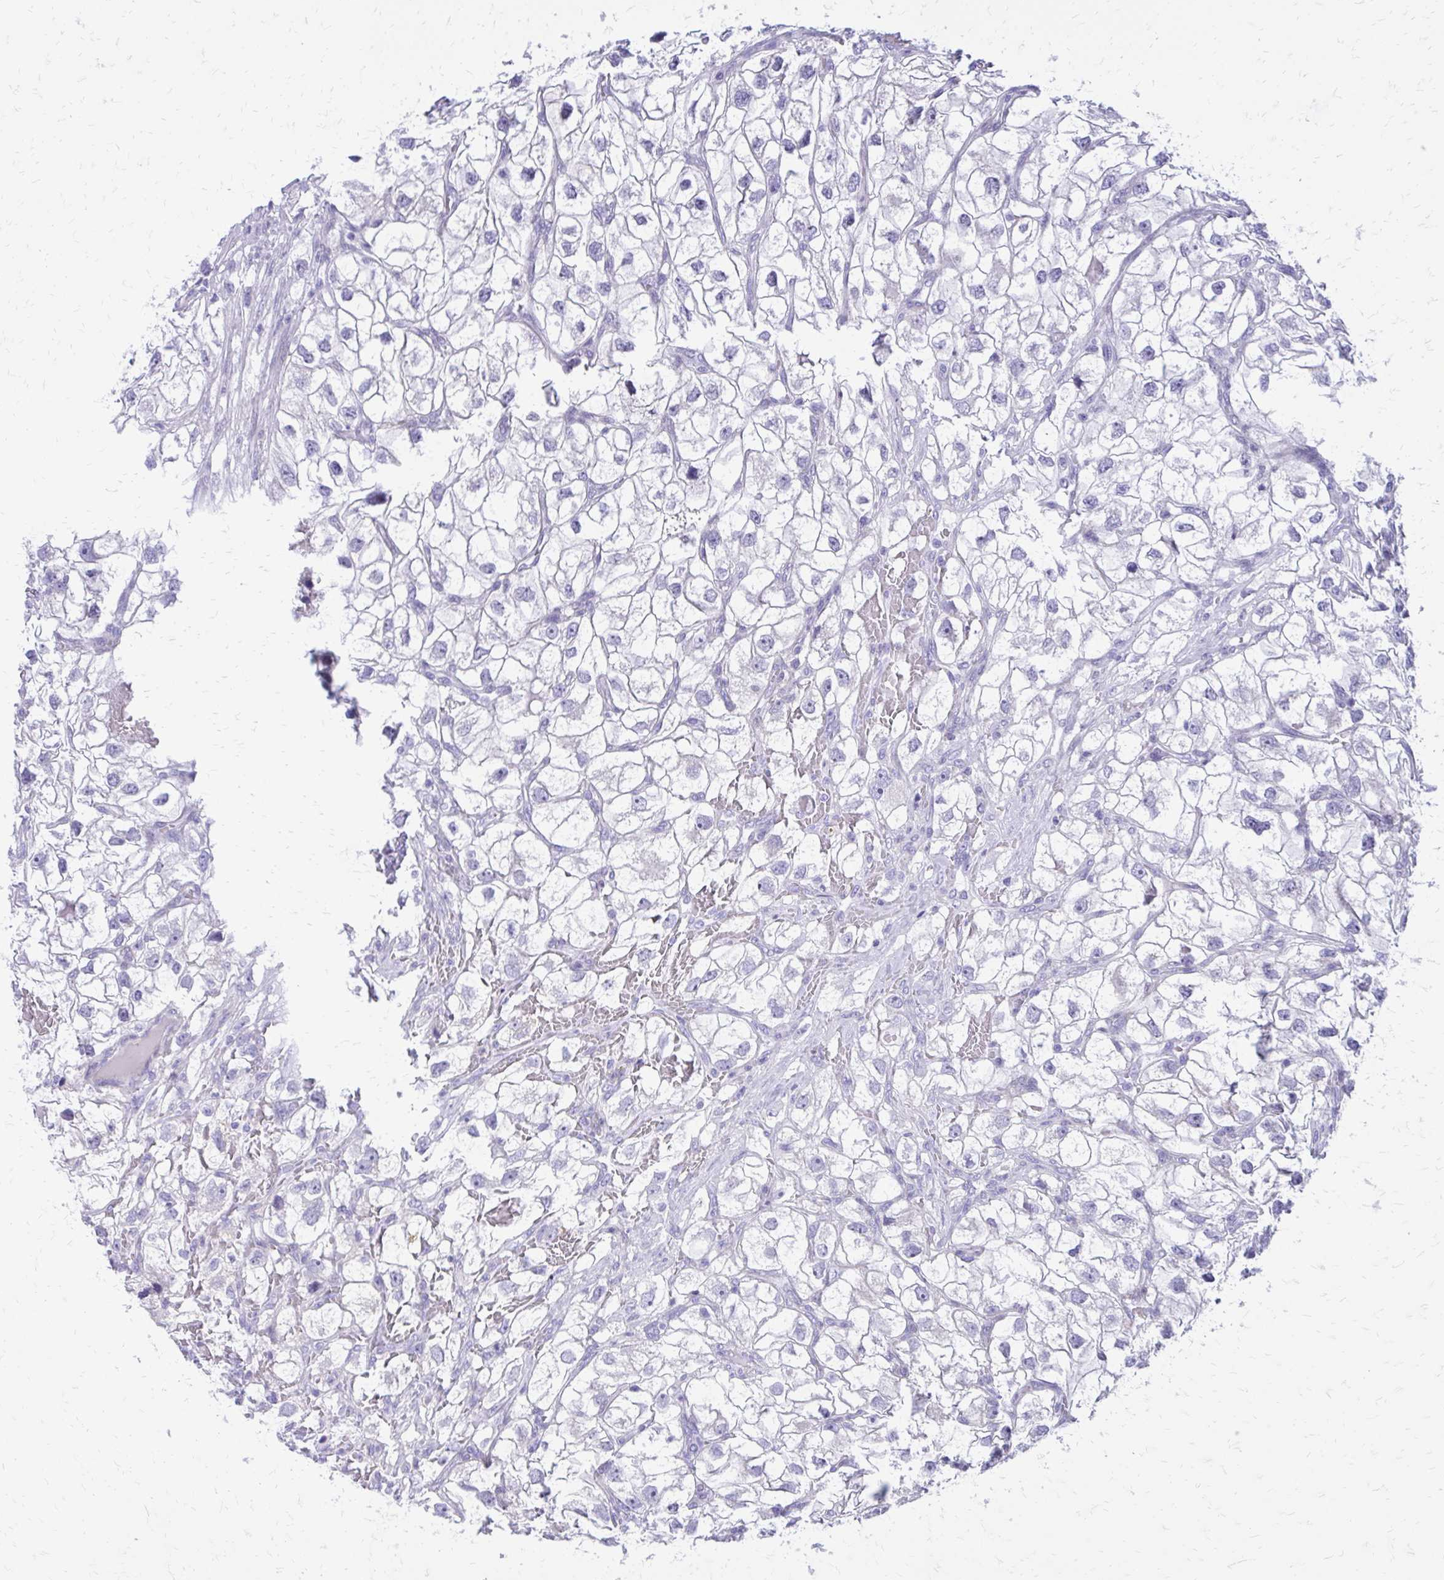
{"staining": {"intensity": "negative", "quantity": "none", "location": "none"}, "tissue": "renal cancer", "cell_type": "Tumor cells", "image_type": "cancer", "snomed": [{"axis": "morphology", "description": "Adenocarcinoma, NOS"}, {"axis": "topography", "description": "Kidney"}], "caption": "Immunohistochemistry (IHC) image of neoplastic tissue: human renal adenocarcinoma stained with DAB demonstrates no significant protein staining in tumor cells.", "gene": "LCN15", "patient": {"sex": "male", "age": 59}}